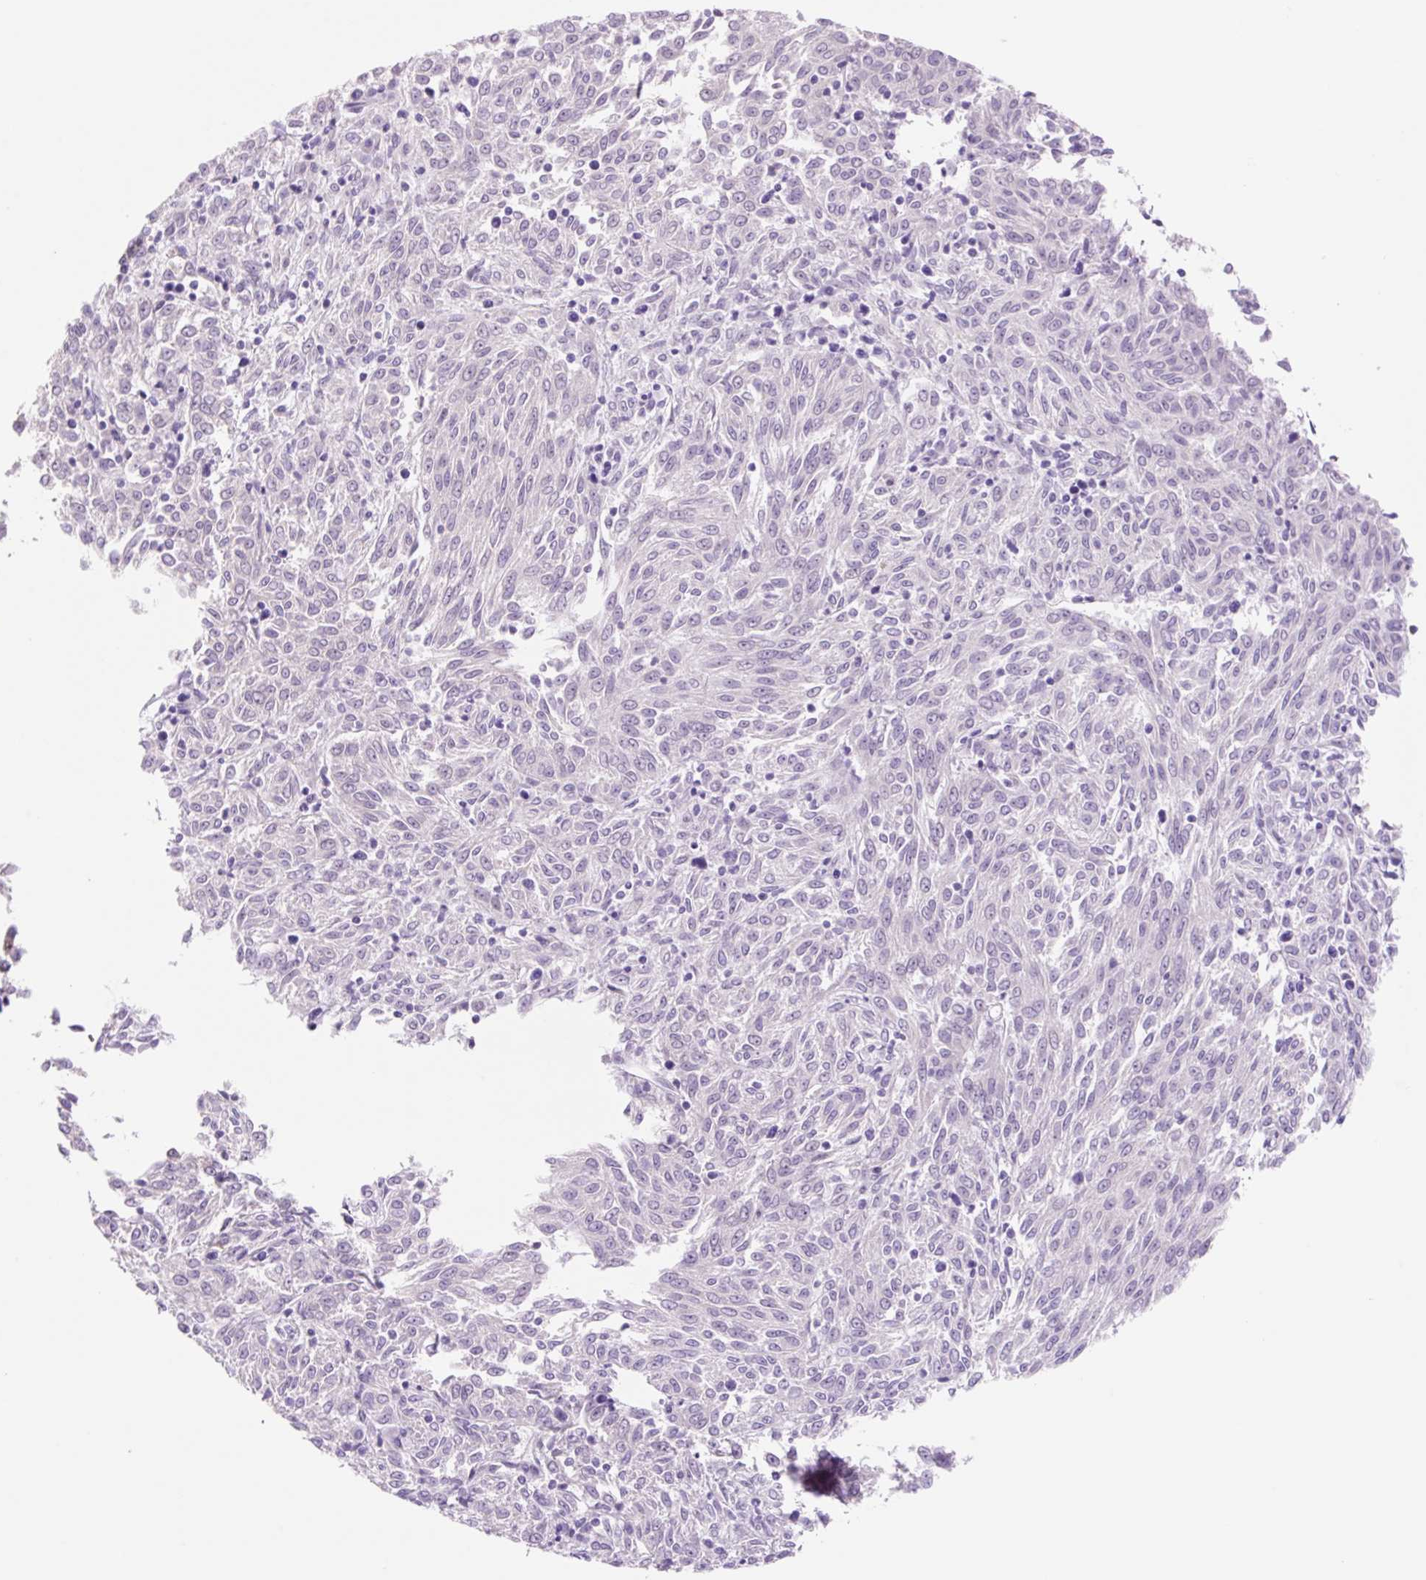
{"staining": {"intensity": "negative", "quantity": "none", "location": "none"}, "tissue": "melanoma", "cell_type": "Tumor cells", "image_type": "cancer", "snomed": [{"axis": "morphology", "description": "Malignant melanoma, NOS"}, {"axis": "topography", "description": "Skin"}], "caption": "The histopathology image reveals no staining of tumor cells in melanoma.", "gene": "ZNF121", "patient": {"sex": "female", "age": 72}}